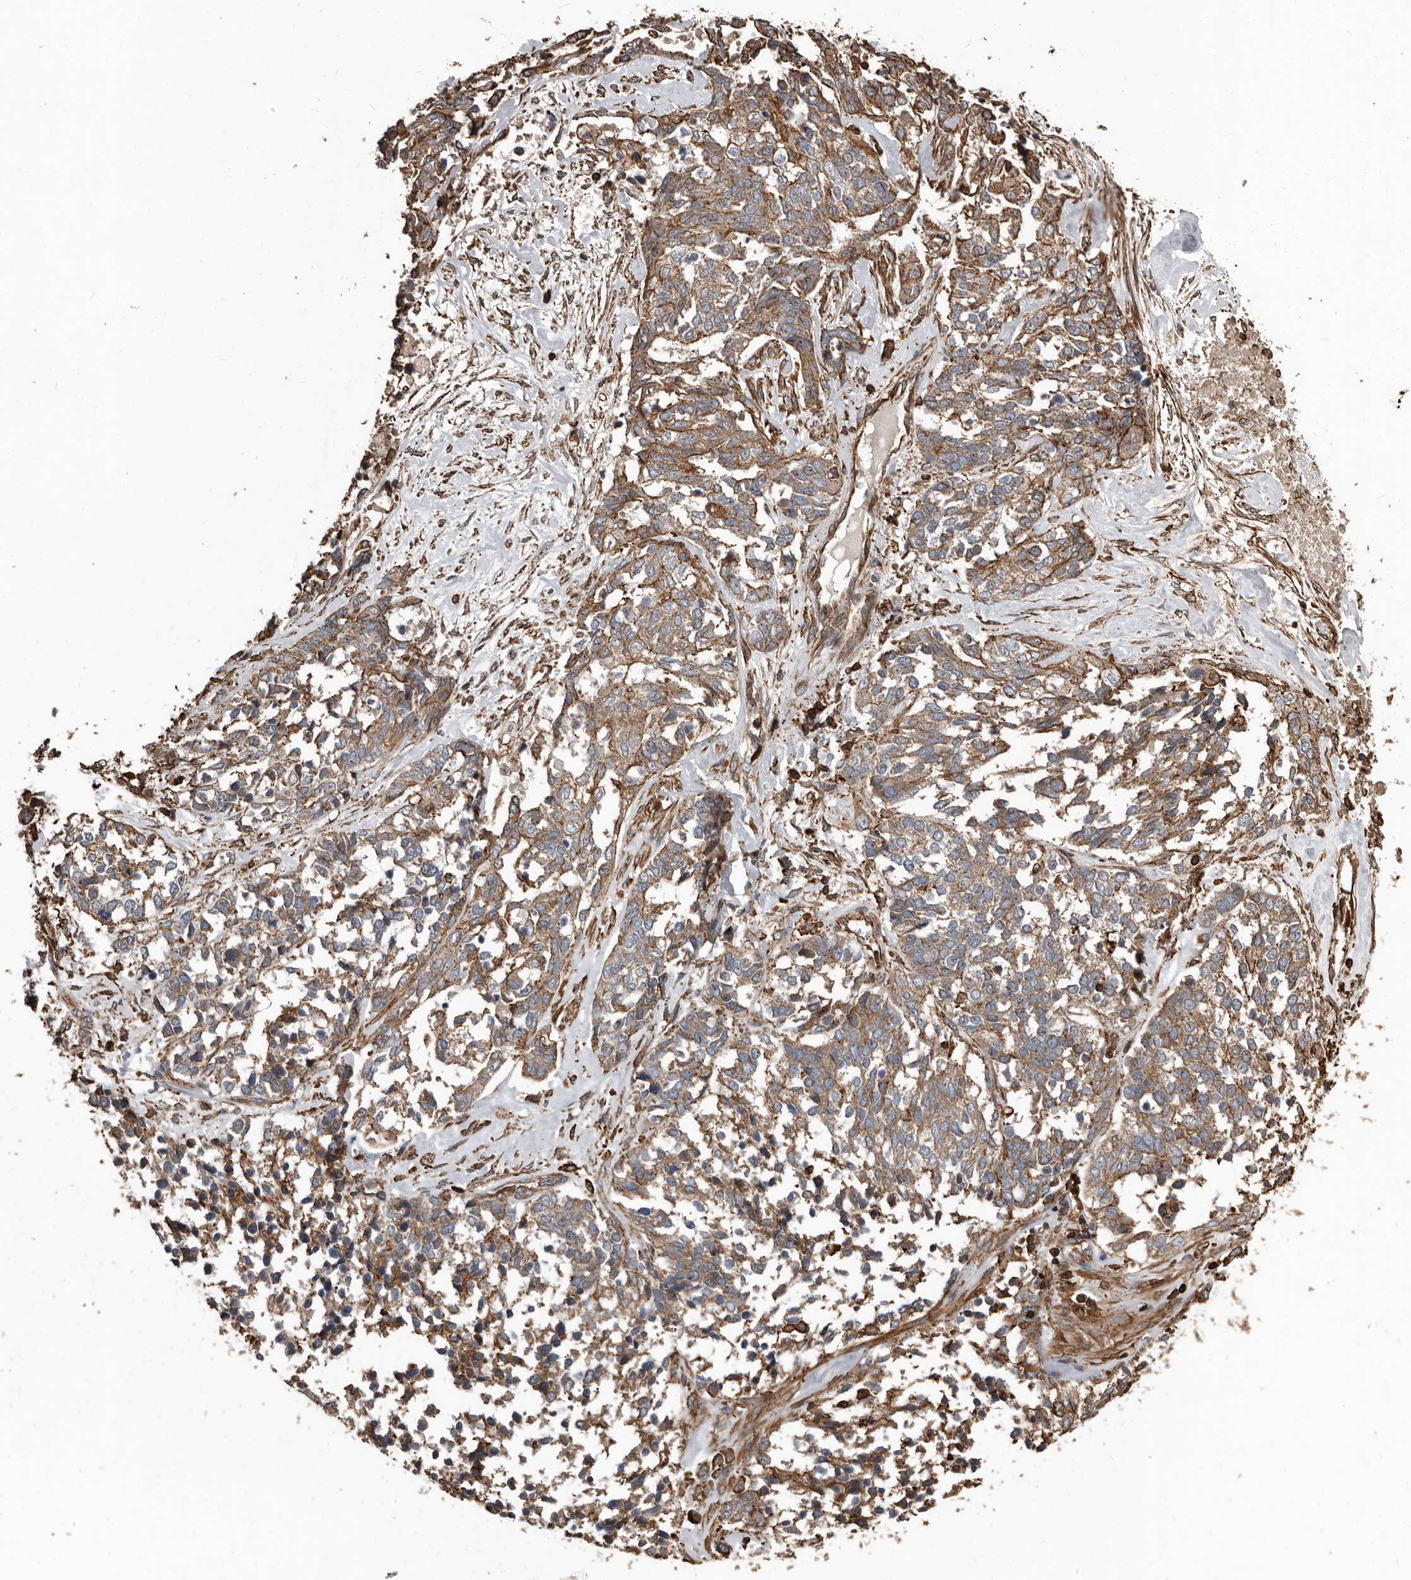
{"staining": {"intensity": "moderate", "quantity": ">75%", "location": "cytoplasmic/membranous"}, "tissue": "ovarian cancer", "cell_type": "Tumor cells", "image_type": "cancer", "snomed": [{"axis": "morphology", "description": "Cystadenocarcinoma, serous, NOS"}, {"axis": "topography", "description": "Ovary"}], "caption": "The micrograph exhibits staining of serous cystadenocarcinoma (ovarian), revealing moderate cytoplasmic/membranous protein staining (brown color) within tumor cells.", "gene": "DENND6B", "patient": {"sex": "female", "age": 44}}